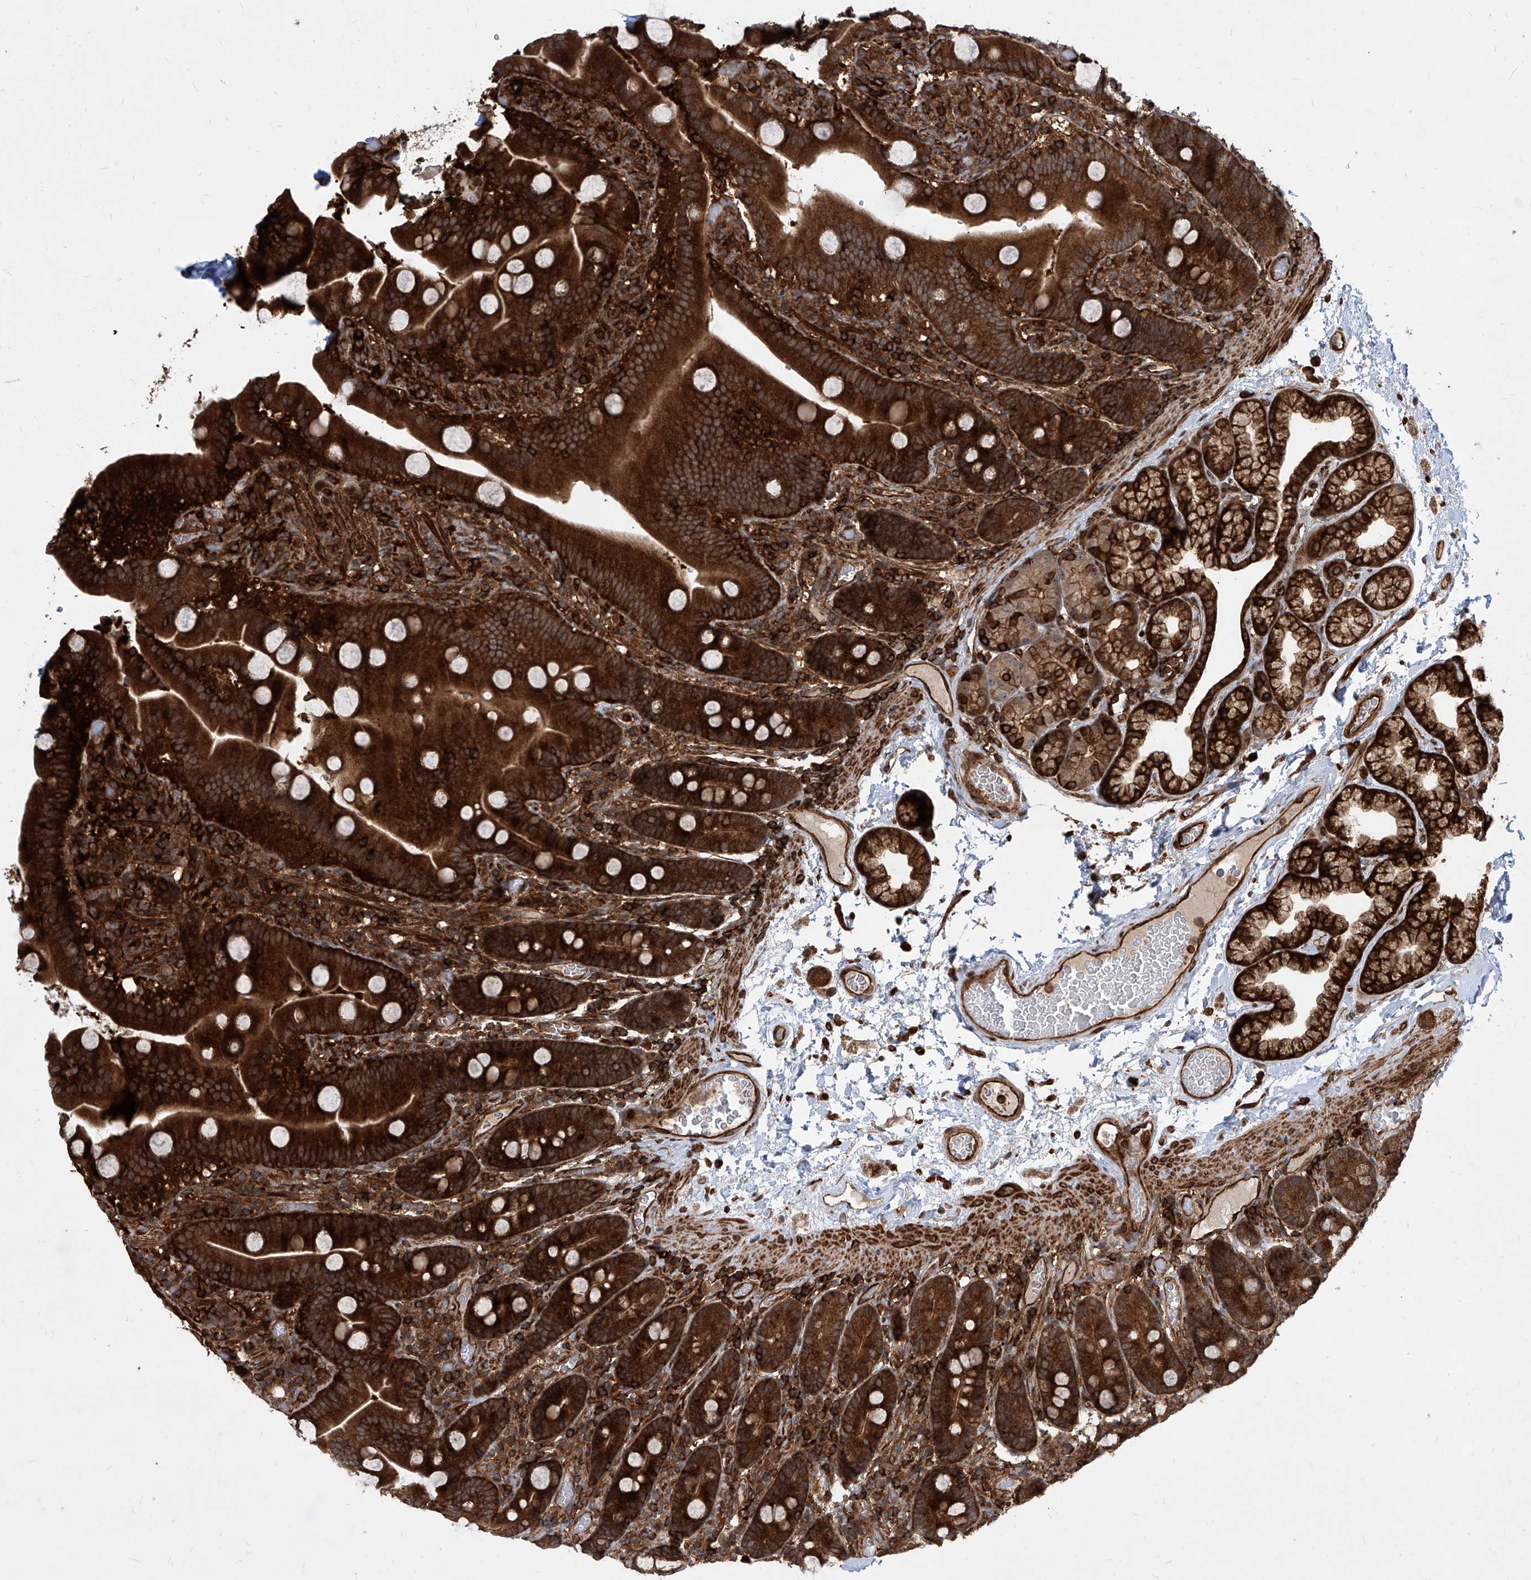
{"staining": {"intensity": "strong", "quantity": ">75%", "location": "cytoplasmic/membranous"}, "tissue": "duodenum", "cell_type": "Glandular cells", "image_type": "normal", "snomed": [{"axis": "morphology", "description": "Normal tissue, NOS"}, {"axis": "topography", "description": "Duodenum"}], "caption": "Immunohistochemical staining of normal duodenum exhibits >75% levels of strong cytoplasmic/membranous protein staining in approximately >75% of glandular cells.", "gene": "MAGED2", "patient": {"sex": "male", "age": 55}}